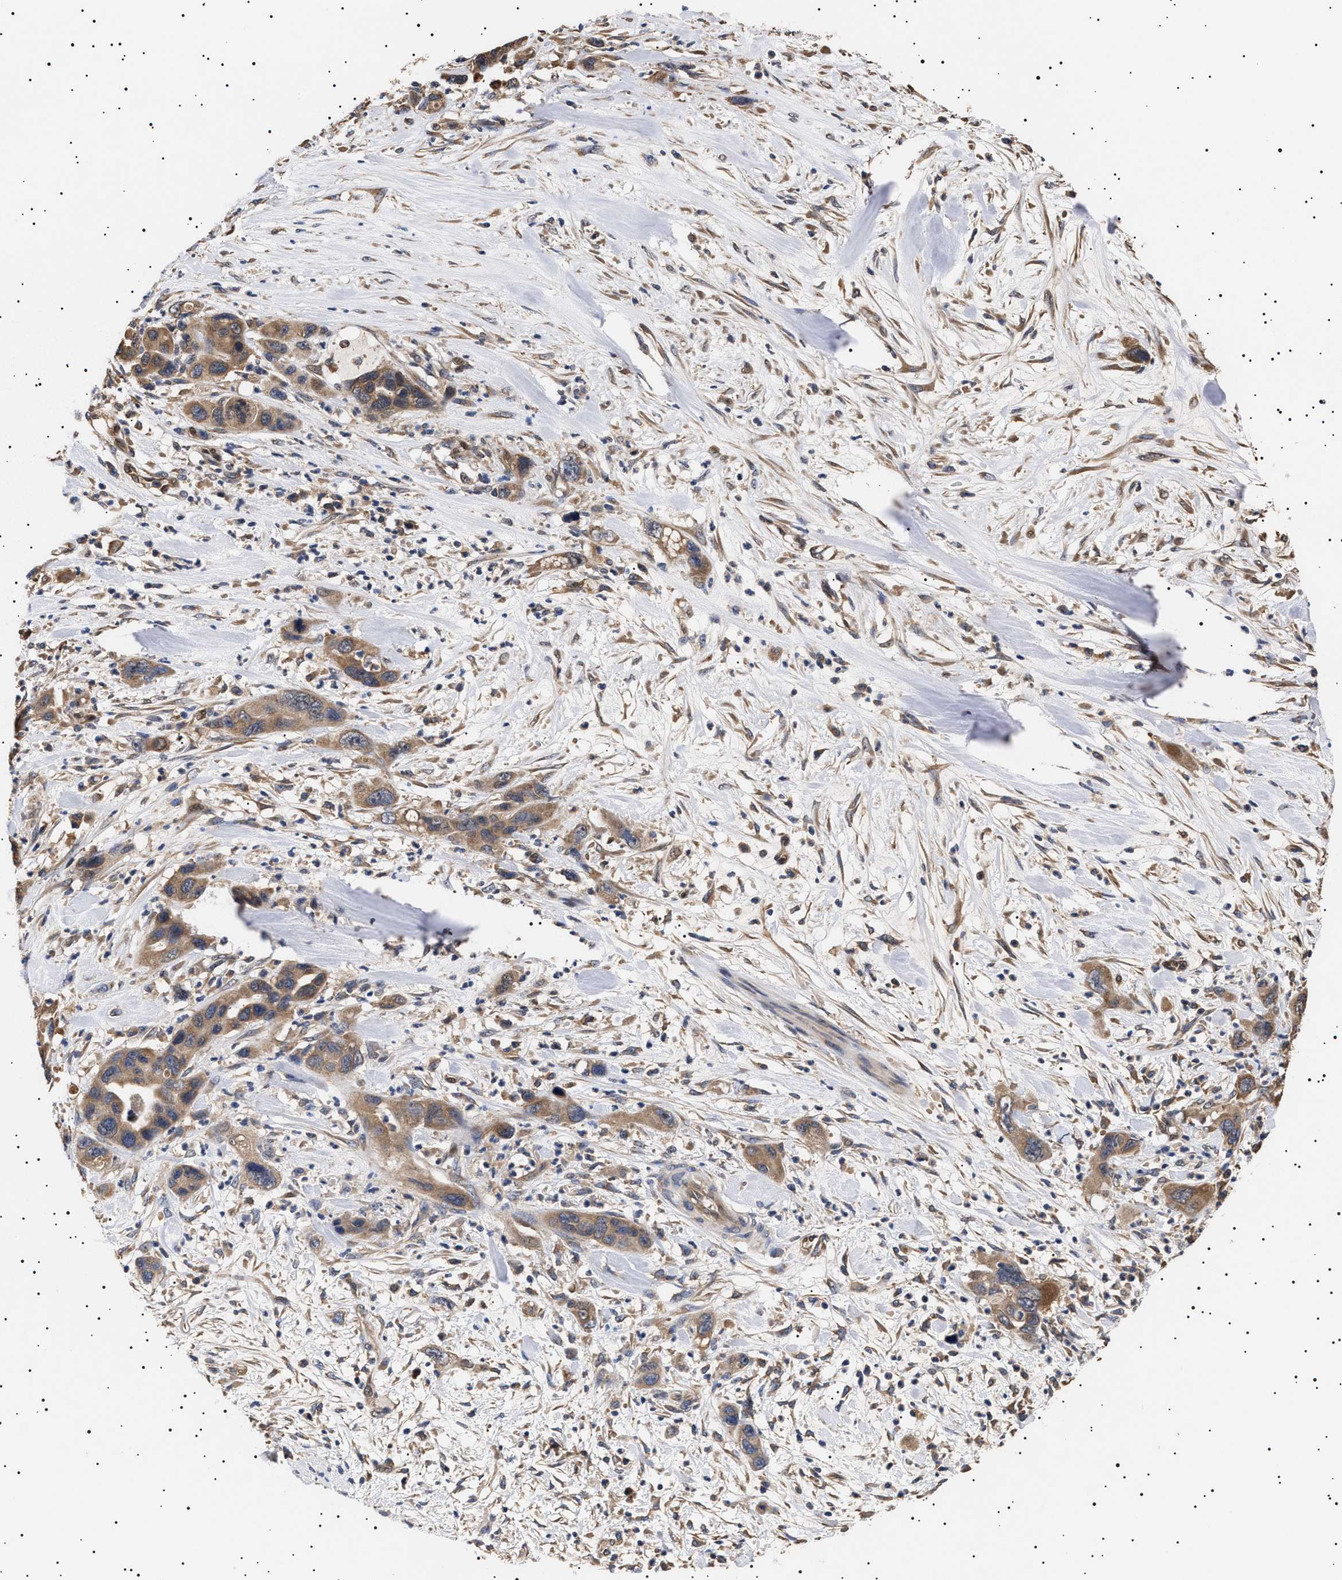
{"staining": {"intensity": "moderate", "quantity": ">75%", "location": "cytoplasmic/membranous"}, "tissue": "pancreatic cancer", "cell_type": "Tumor cells", "image_type": "cancer", "snomed": [{"axis": "morphology", "description": "Adenocarcinoma, NOS"}, {"axis": "topography", "description": "Pancreas"}], "caption": "Protein analysis of pancreatic adenocarcinoma tissue demonstrates moderate cytoplasmic/membranous staining in approximately >75% of tumor cells. The protein of interest is shown in brown color, while the nuclei are stained blue.", "gene": "KRBA1", "patient": {"sex": "female", "age": 71}}